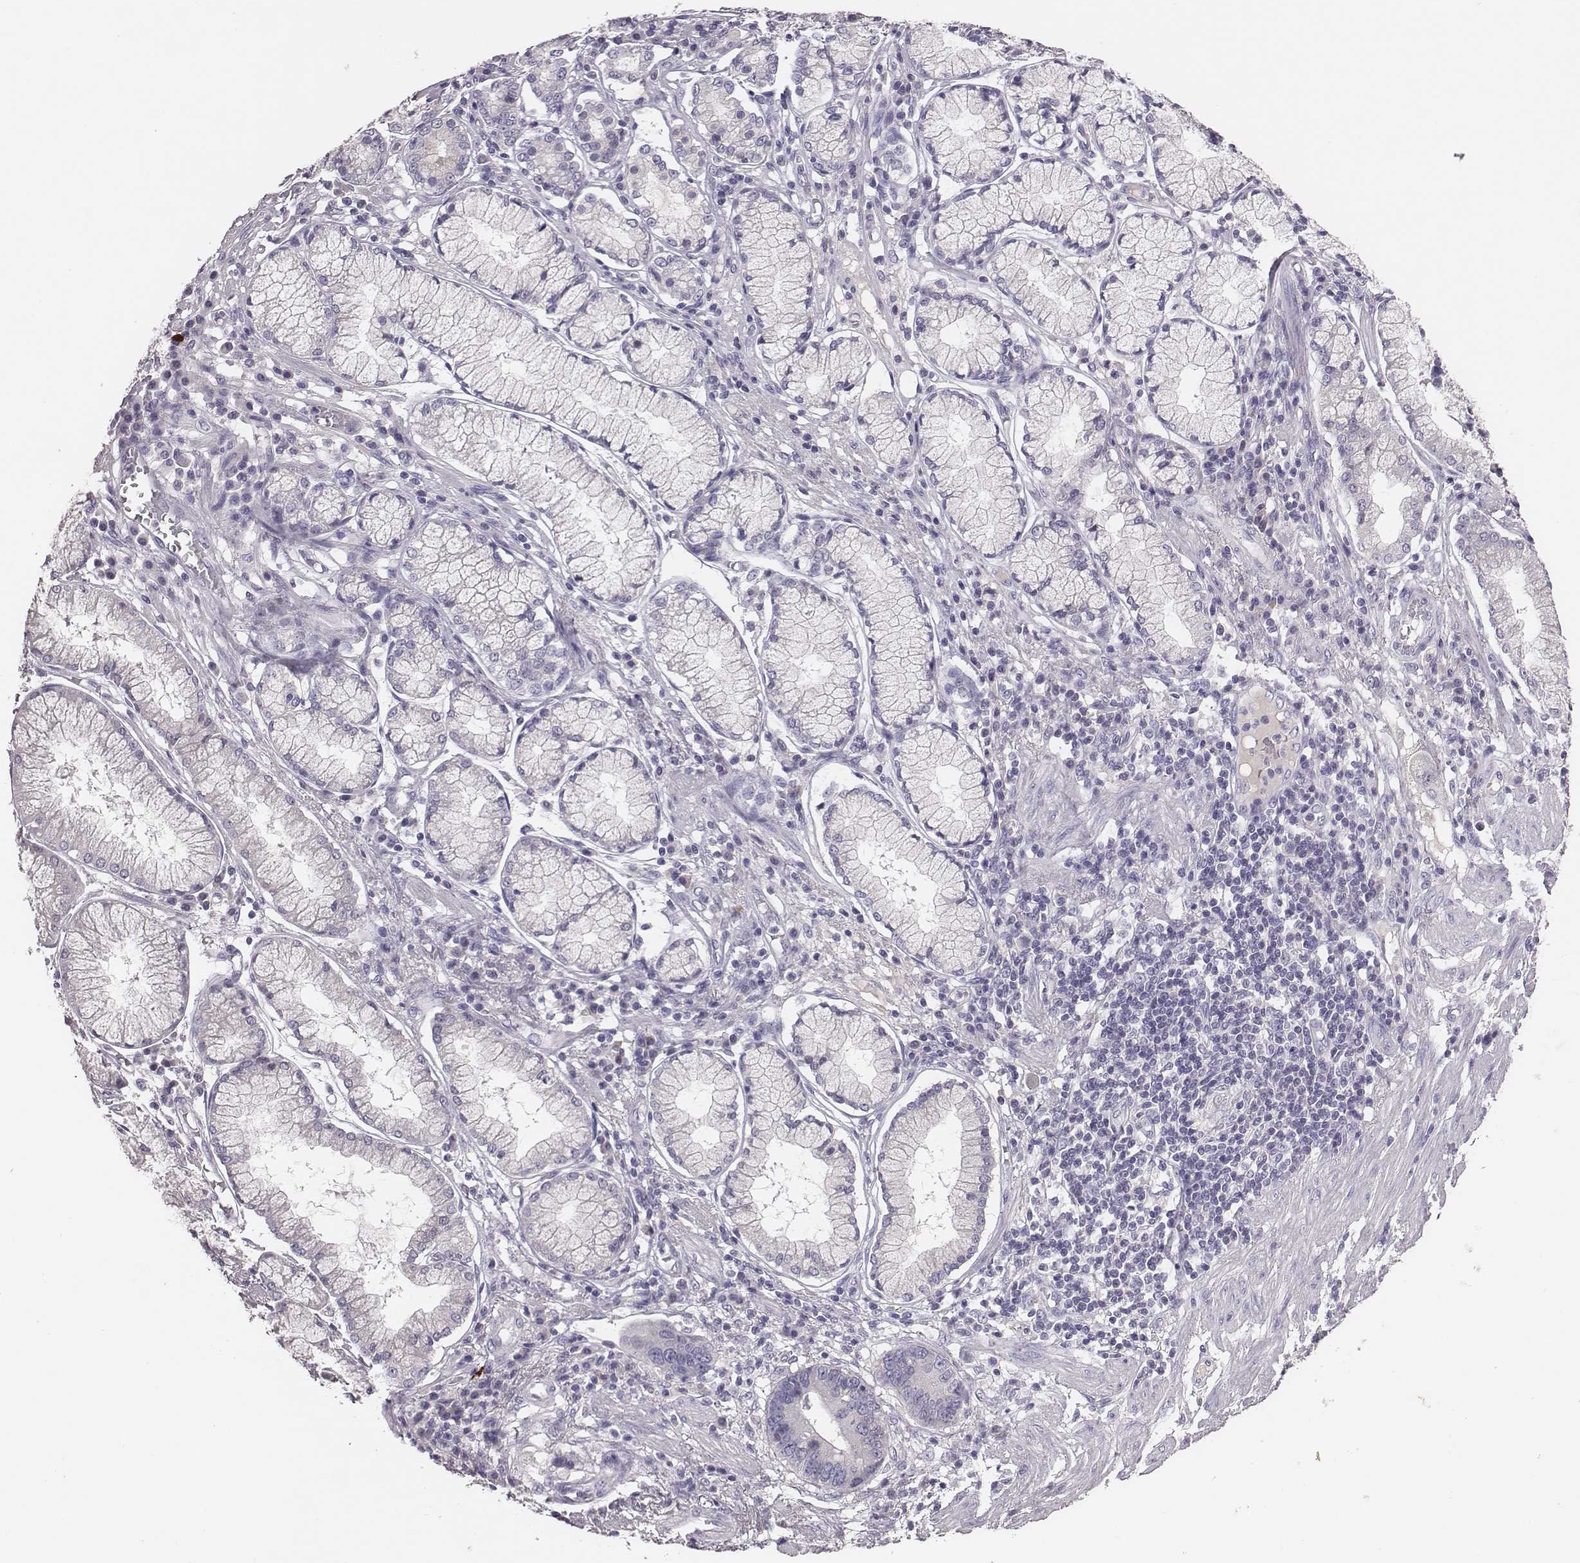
{"staining": {"intensity": "negative", "quantity": "none", "location": "none"}, "tissue": "stomach cancer", "cell_type": "Tumor cells", "image_type": "cancer", "snomed": [{"axis": "morphology", "description": "Adenocarcinoma, NOS"}, {"axis": "topography", "description": "Stomach"}], "caption": "Tumor cells are negative for protein expression in human stomach adenocarcinoma.", "gene": "EN1", "patient": {"sex": "male", "age": 84}}